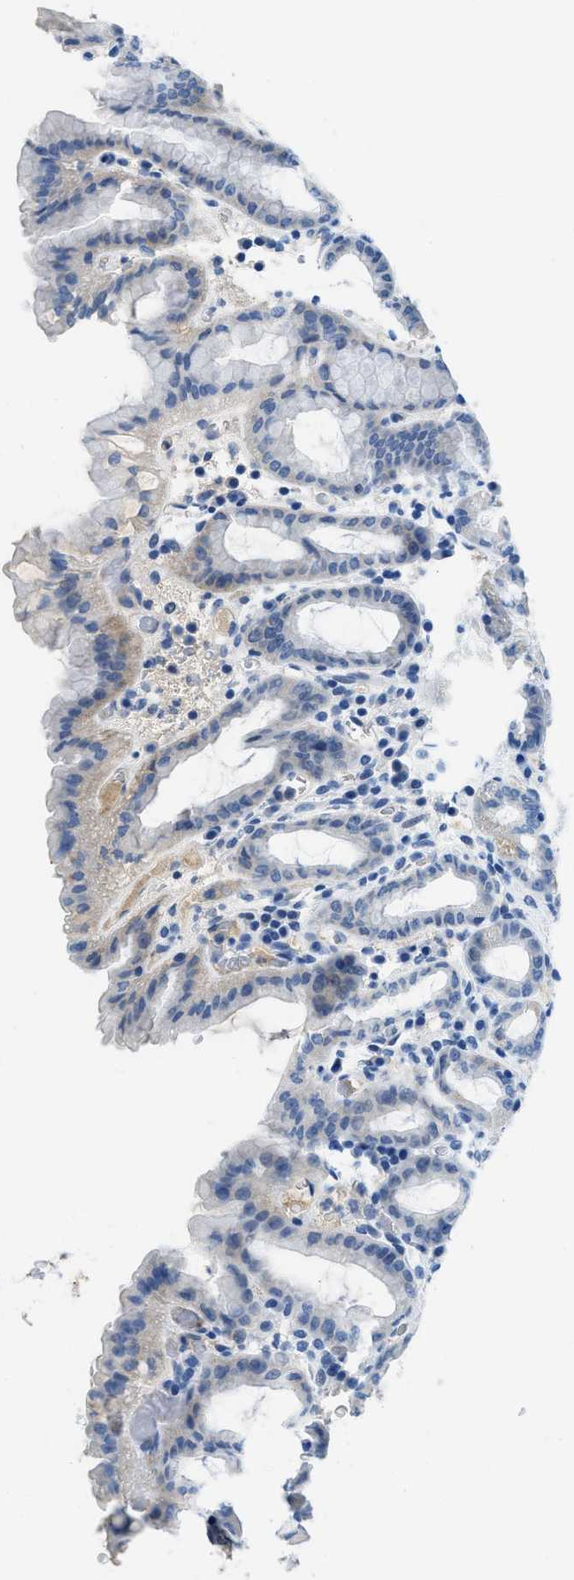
{"staining": {"intensity": "weak", "quantity": "<25%", "location": "cytoplasmic/membranous"}, "tissue": "stomach", "cell_type": "Glandular cells", "image_type": "normal", "snomed": [{"axis": "morphology", "description": "Normal tissue, NOS"}, {"axis": "topography", "description": "Stomach, upper"}], "caption": "Immunohistochemistry (IHC) micrograph of normal stomach stained for a protein (brown), which displays no staining in glandular cells.", "gene": "MBL2", "patient": {"sex": "male", "age": 68}}